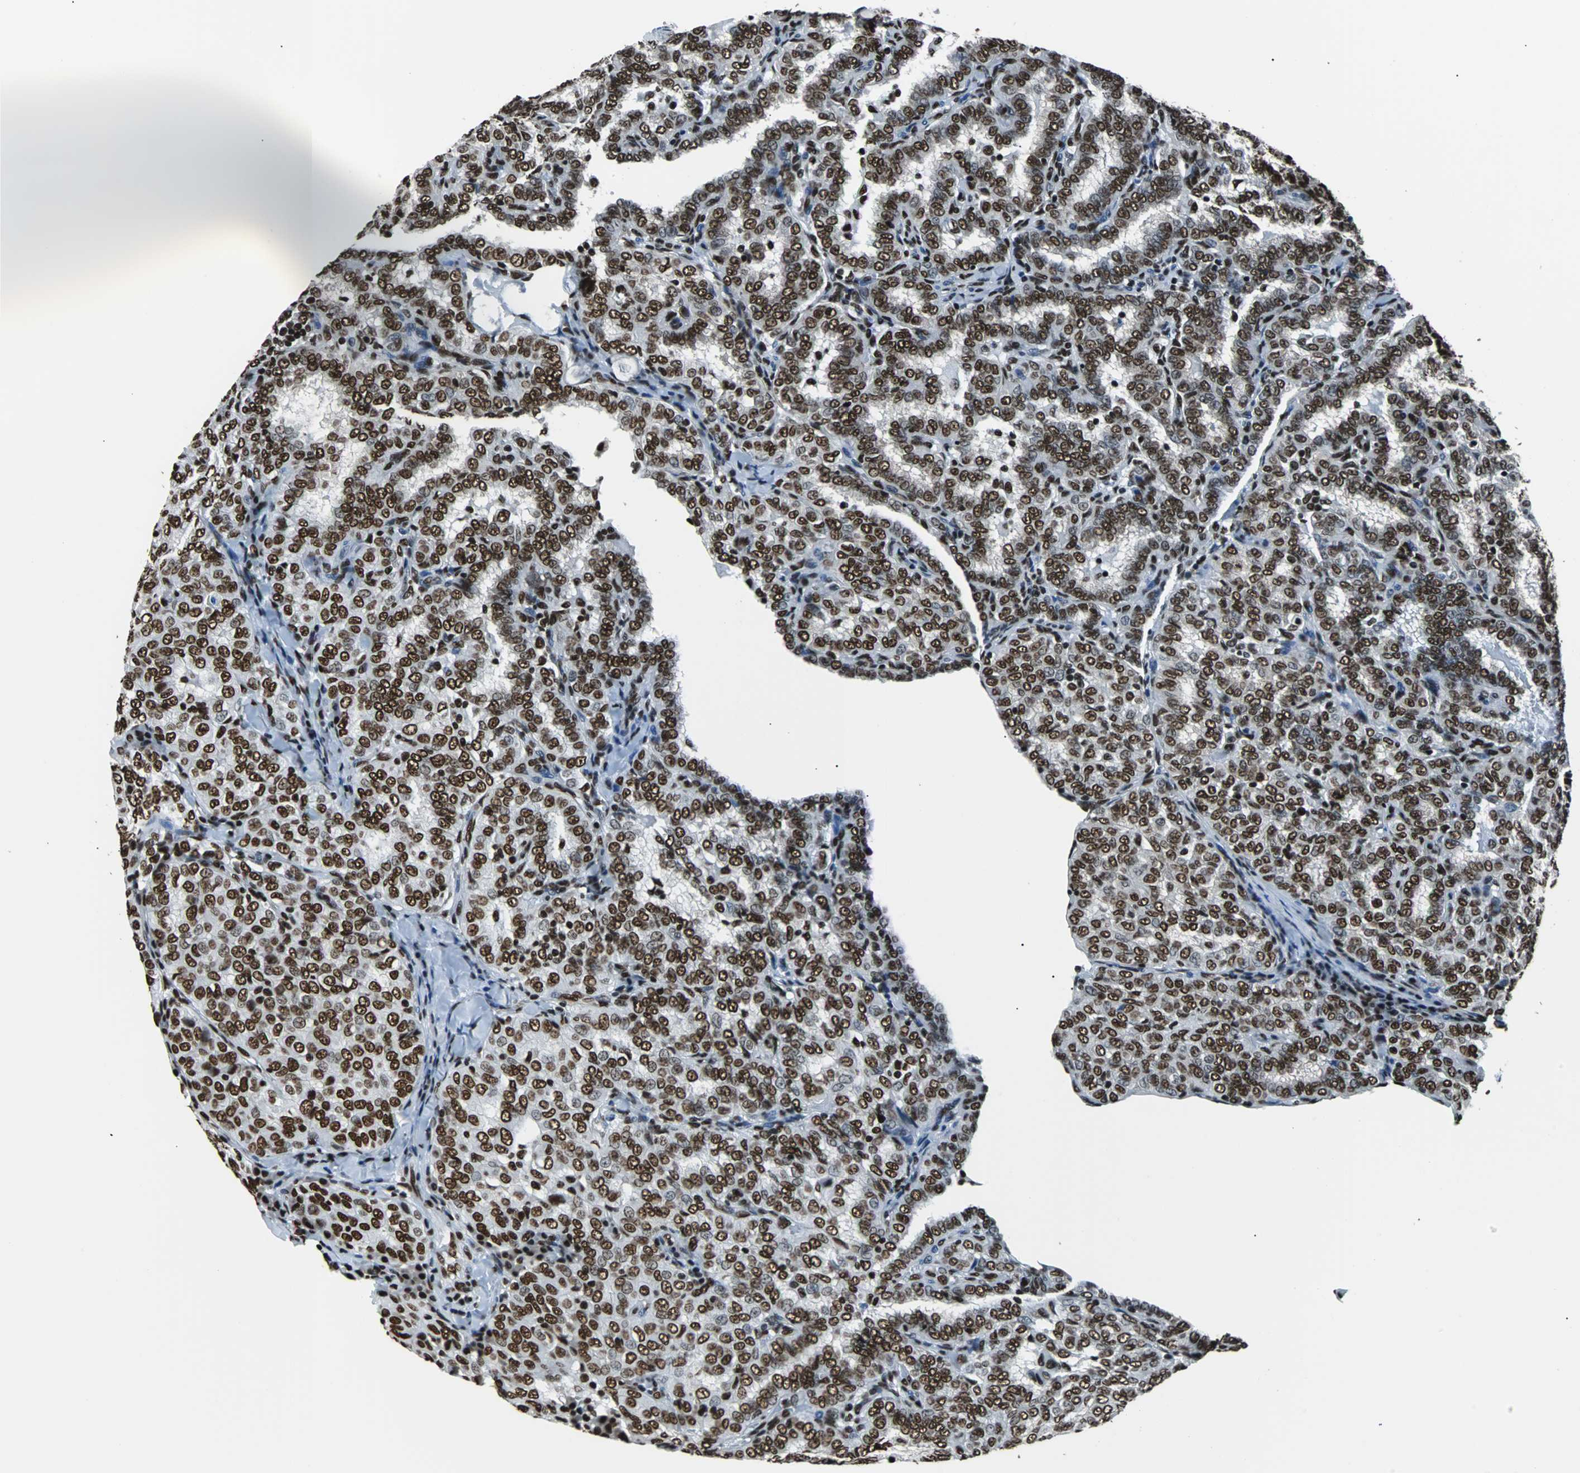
{"staining": {"intensity": "strong", "quantity": ">75%", "location": "nuclear"}, "tissue": "thyroid cancer", "cell_type": "Tumor cells", "image_type": "cancer", "snomed": [{"axis": "morphology", "description": "Papillary adenocarcinoma, NOS"}, {"axis": "topography", "description": "Thyroid gland"}], "caption": "Tumor cells reveal high levels of strong nuclear staining in about >75% of cells in human thyroid cancer (papillary adenocarcinoma).", "gene": "FUBP1", "patient": {"sex": "female", "age": 30}}